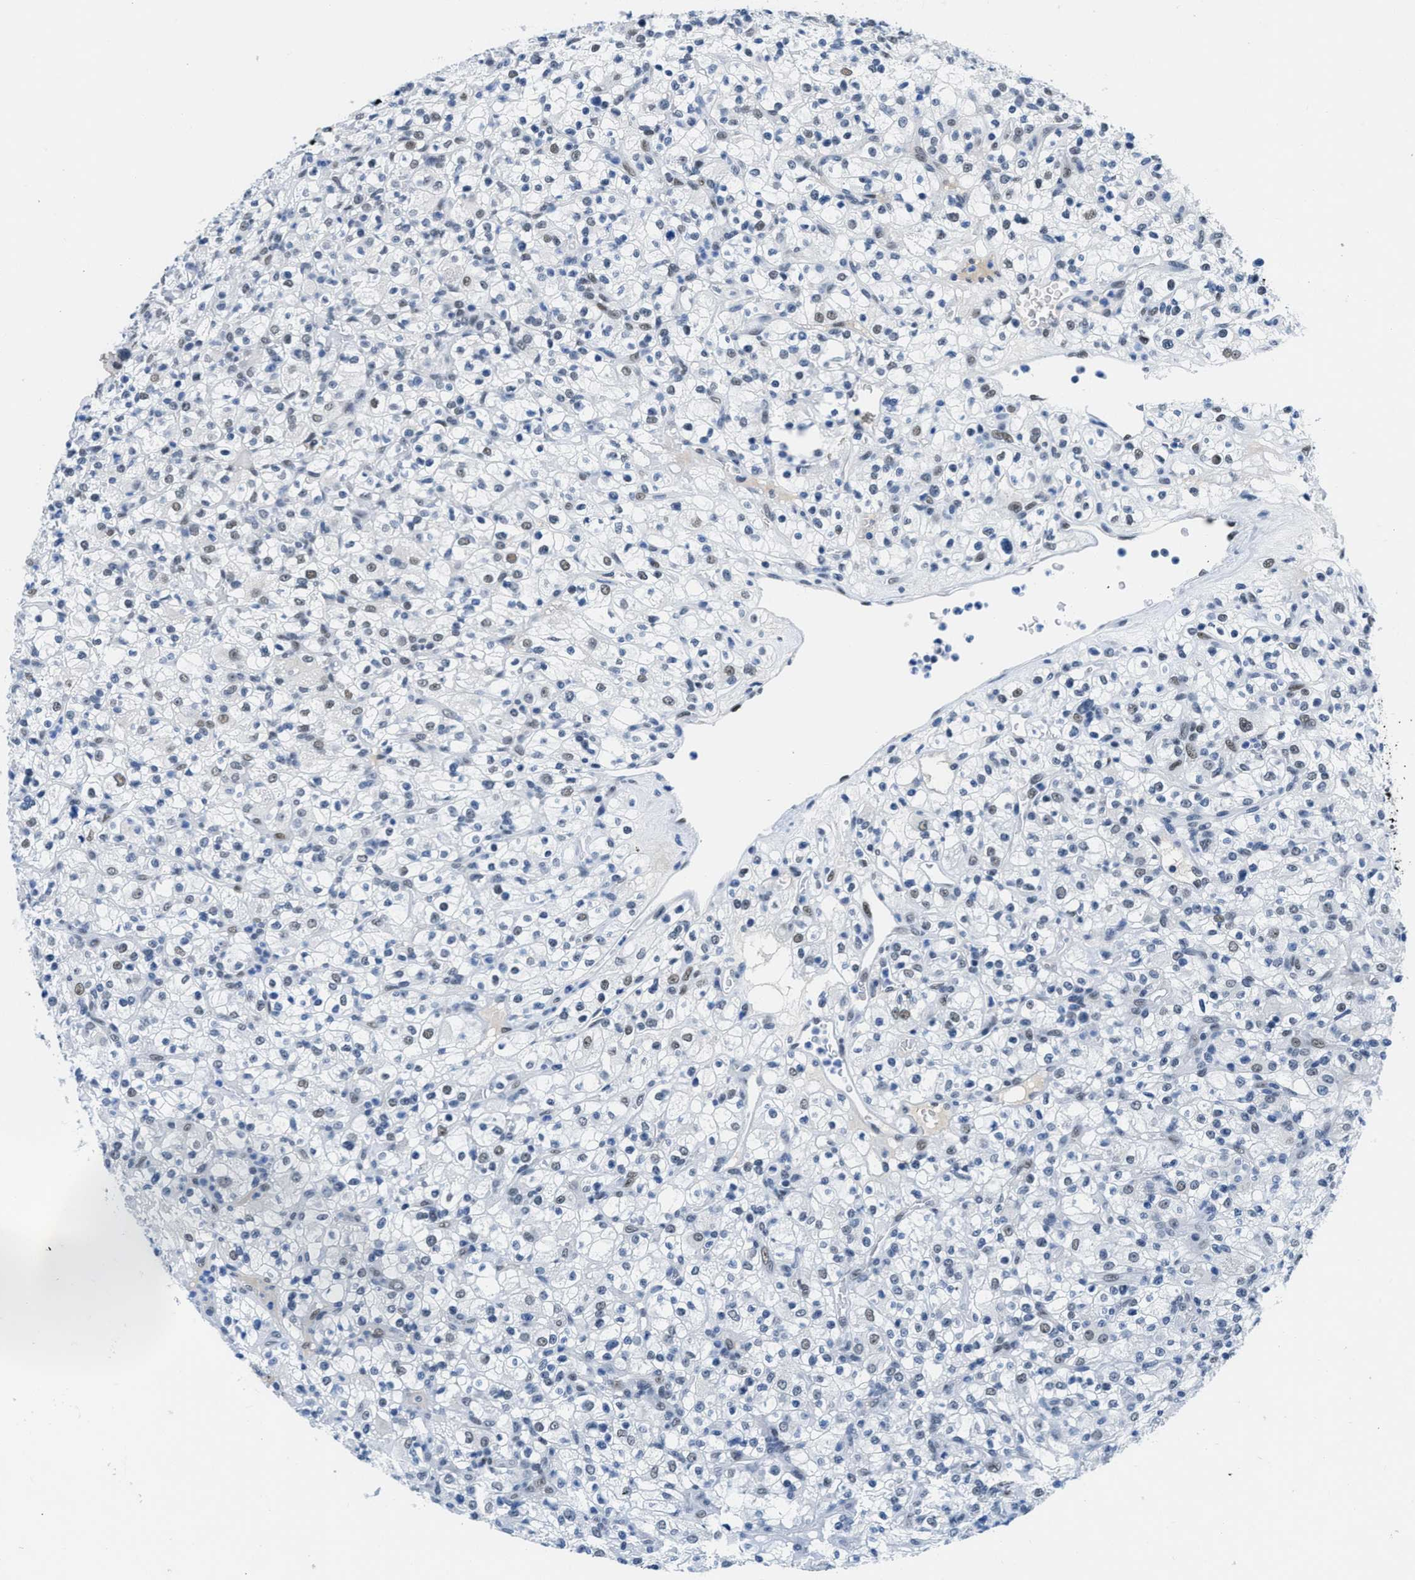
{"staining": {"intensity": "weak", "quantity": "25%-75%", "location": "nuclear"}, "tissue": "renal cancer", "cell_type": "Tumor cells", "image_type": "cancer", "snomed": [{"axis": "morphology", "description": "Normal tissue, NOS"}, {"axis": "morphology", "description": "Adenocarcinoma, NOS"}, {"axis": "topography", "description": "Kidney"}], "caption": "A low amount of weak nuclear positivity is identified in approximately 25%-75% of tumor cells in renal cancer (adenocarcinoma) tissue. (brown staining indicates protein expression, while blue staining denotes nuclei).", "gene": "SMARCAD1", "patient": {"sex": "female", "age": 72}}